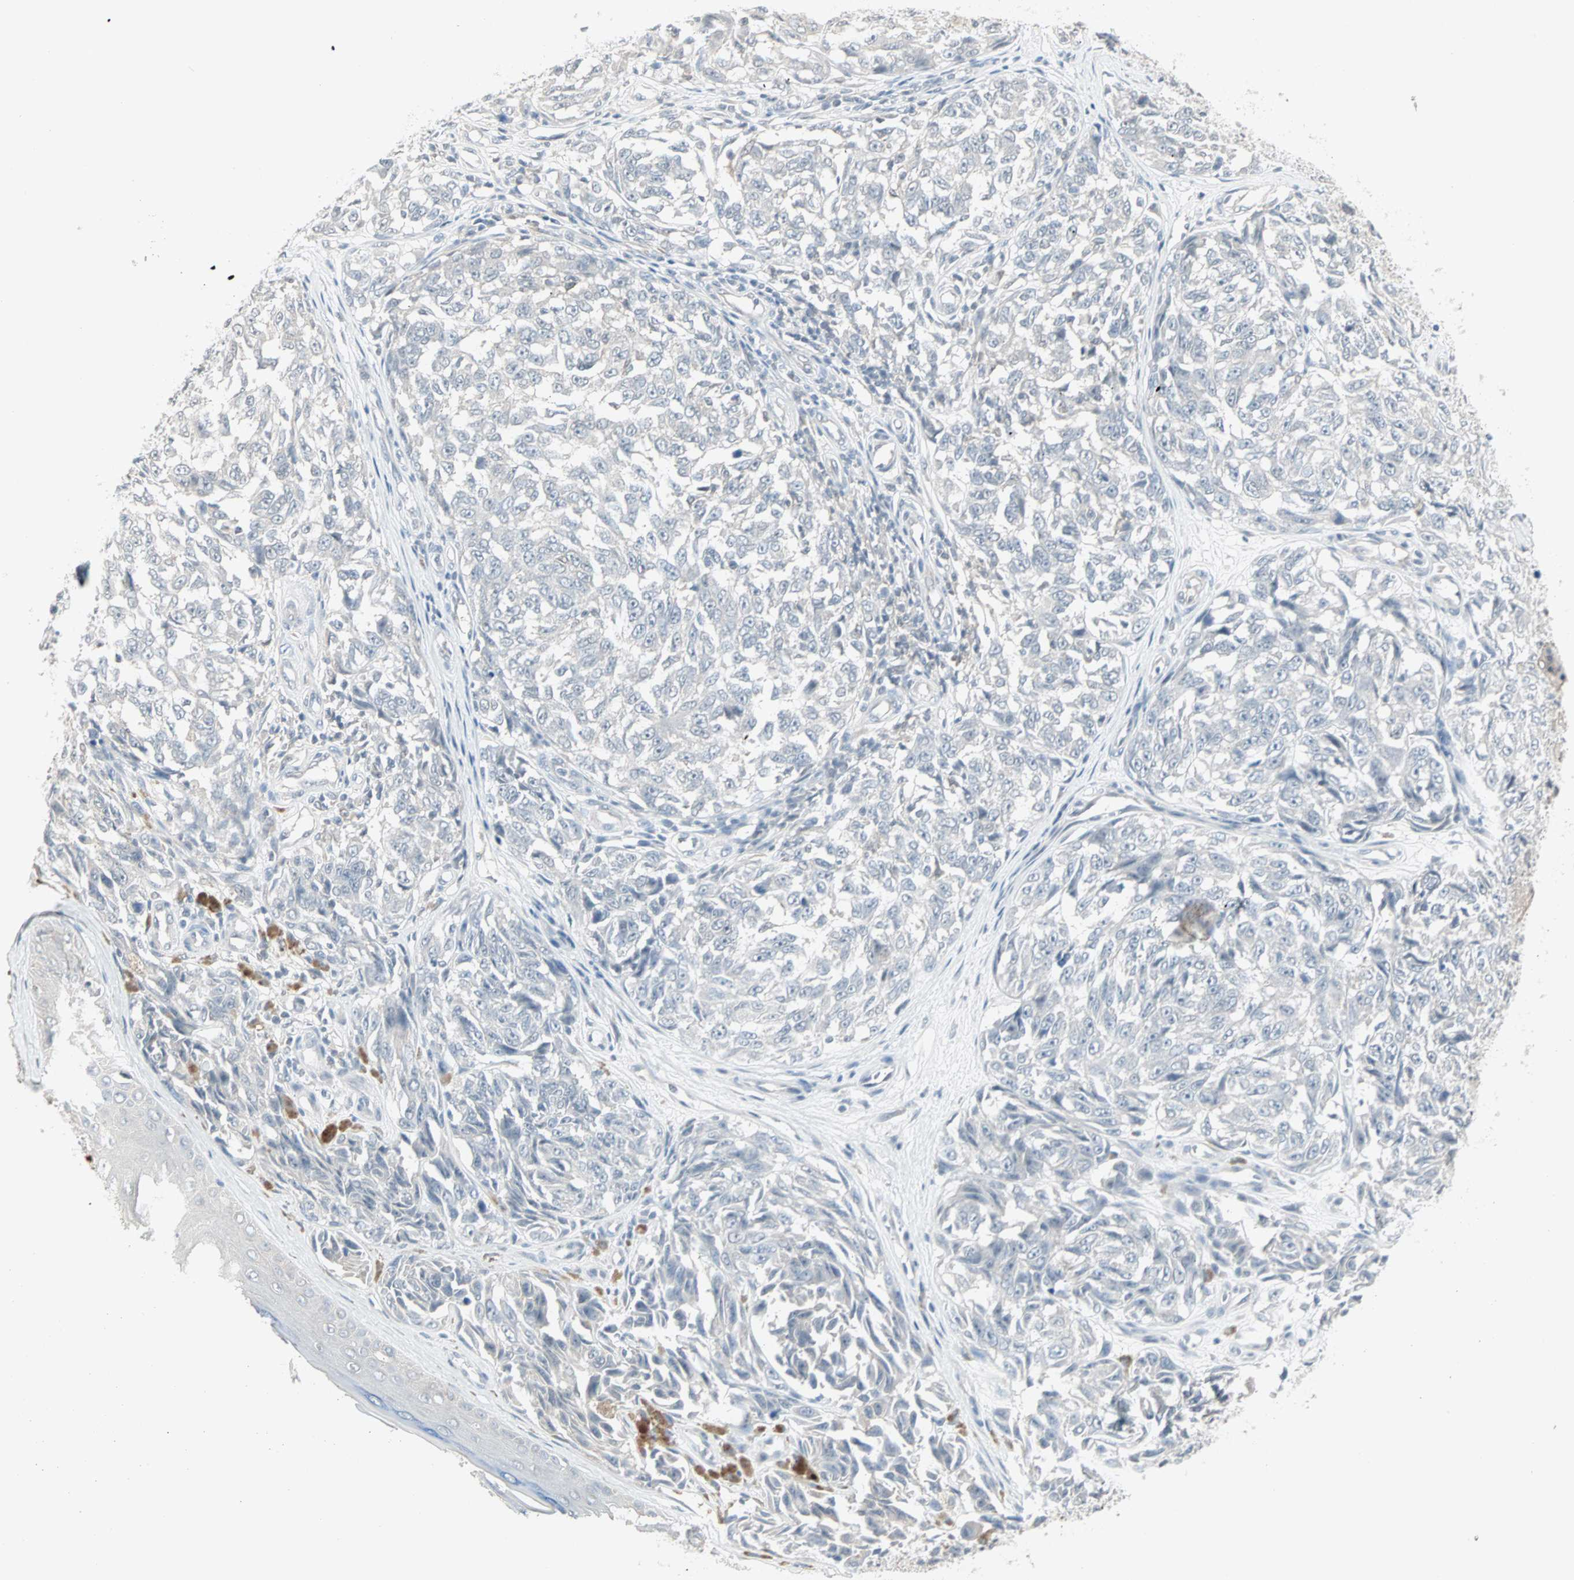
{"staining": {"intensity": "negative", "quantity": "none", "location": "none"}, "tissue": "melanoma", "cell_type": "Tumor cells", "image_type": "cancer", "snomed": [{"axis": "morphology", "description": "Malignant melanoma, NOS"}, {"axis": "topography", "description": "Skin"}], "caption": "The image shows no significant staining in tumor cells of melanoma. Nuclei are stained in blue.", "gene": "PTPA", "patient": {"sex": "female", "age": 64}}